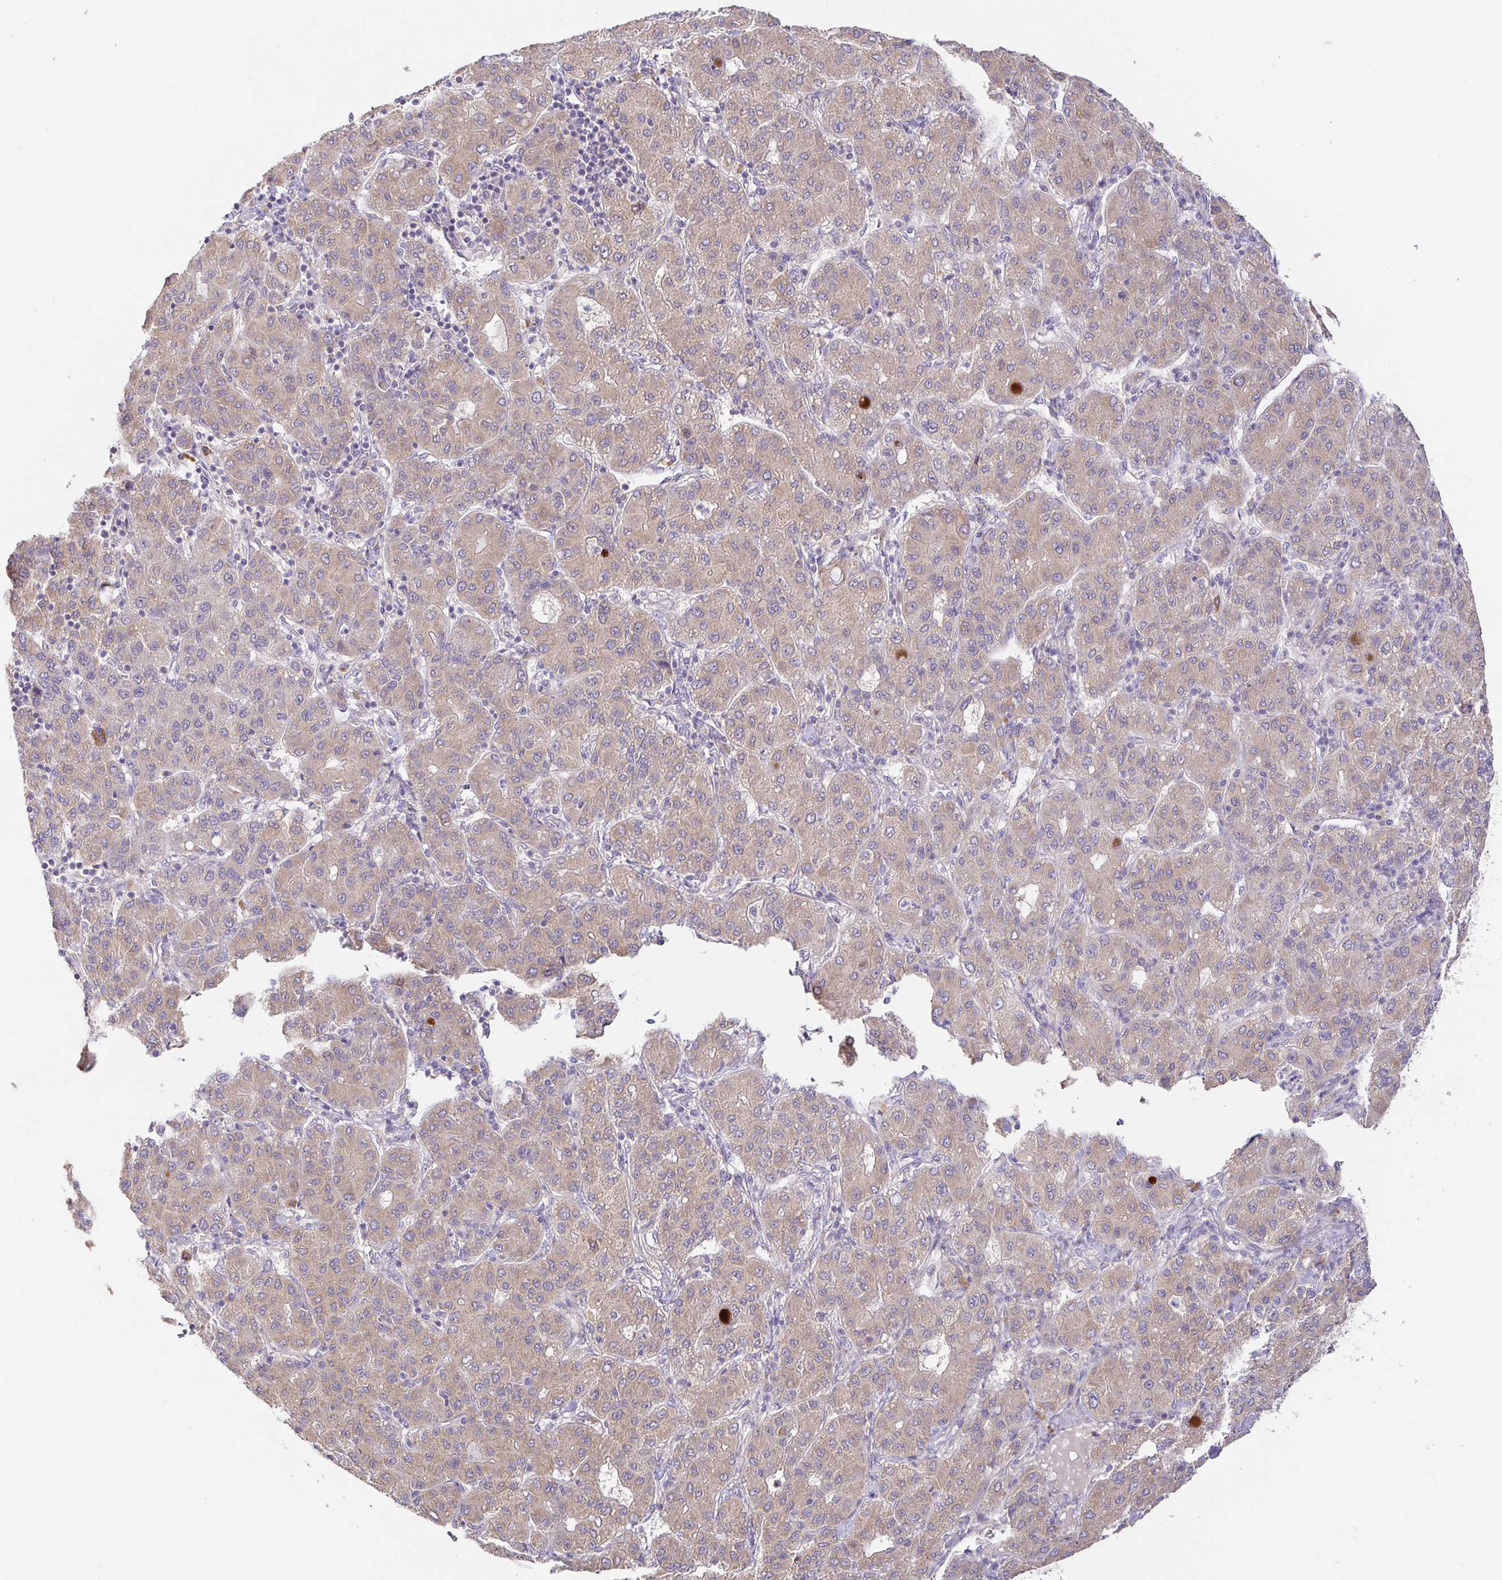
{"staining": {"intensity": "moderate", "quantity": ">75%", "location": "cytoplasmic/membranous"}, "tissue": "liver cancer", "cell_type": "Tumor cells", "image_type": "cancer", "snomed": [{"axis": "morphology", "description": "Carcinoma, Hepatocellular, NOS"}, {"axis": "topography", "description": "Liver"}], "caption": "Tumor cells exhibit medium levels of moderate cytoplasmic/membranous staining in approximately >75% of cells in liver cancer (hepatocellular carcinoma). (Stains: DAB in brown, nuclei in blue, Microscopy: brightfield microscopy at high magnification).", "gene": "ZDHHC11", "patient": {"sex": "male", "age": 65}}